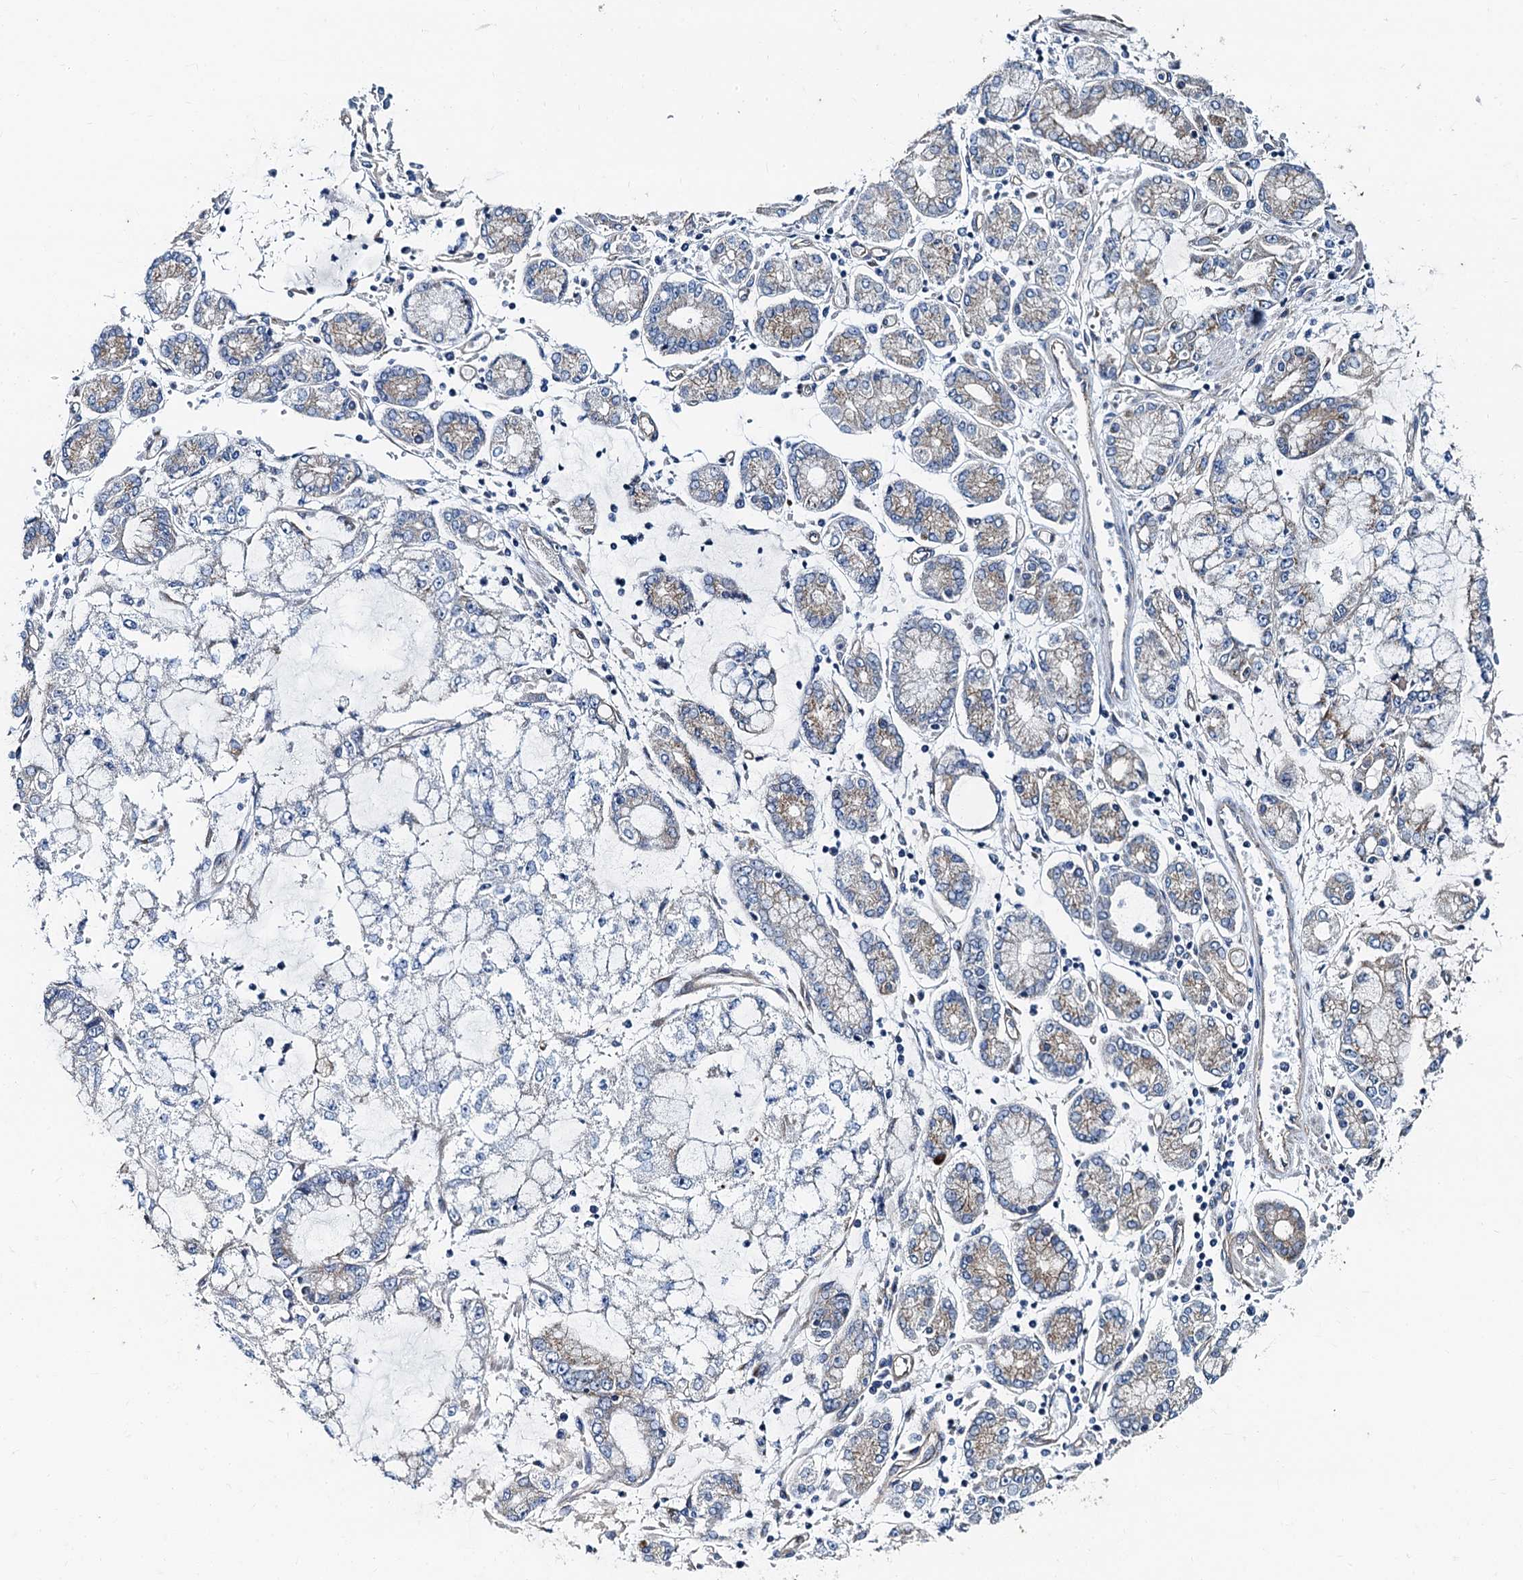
{"staining": {"intensity": "negative", "quantity": "none", "location": "none"}, "tissue": "stomach cancer", "cell_type": "Tumor cells", "image_type": "cancer", "snomed": [{"axis": "morphology", "description": "Adenocarcinoma, NOS"}, {"axis": "topography", "description": "Stomach"}], "caption": "High magnification brightfield microscopy of stomach adenocarcinoma stained with DAB (brown) and counterstained with hematoxylin (blue): tumor cells show no significant positivity.", "gene": "NGRN", "patient": {"sex": "male", "age": 76}}